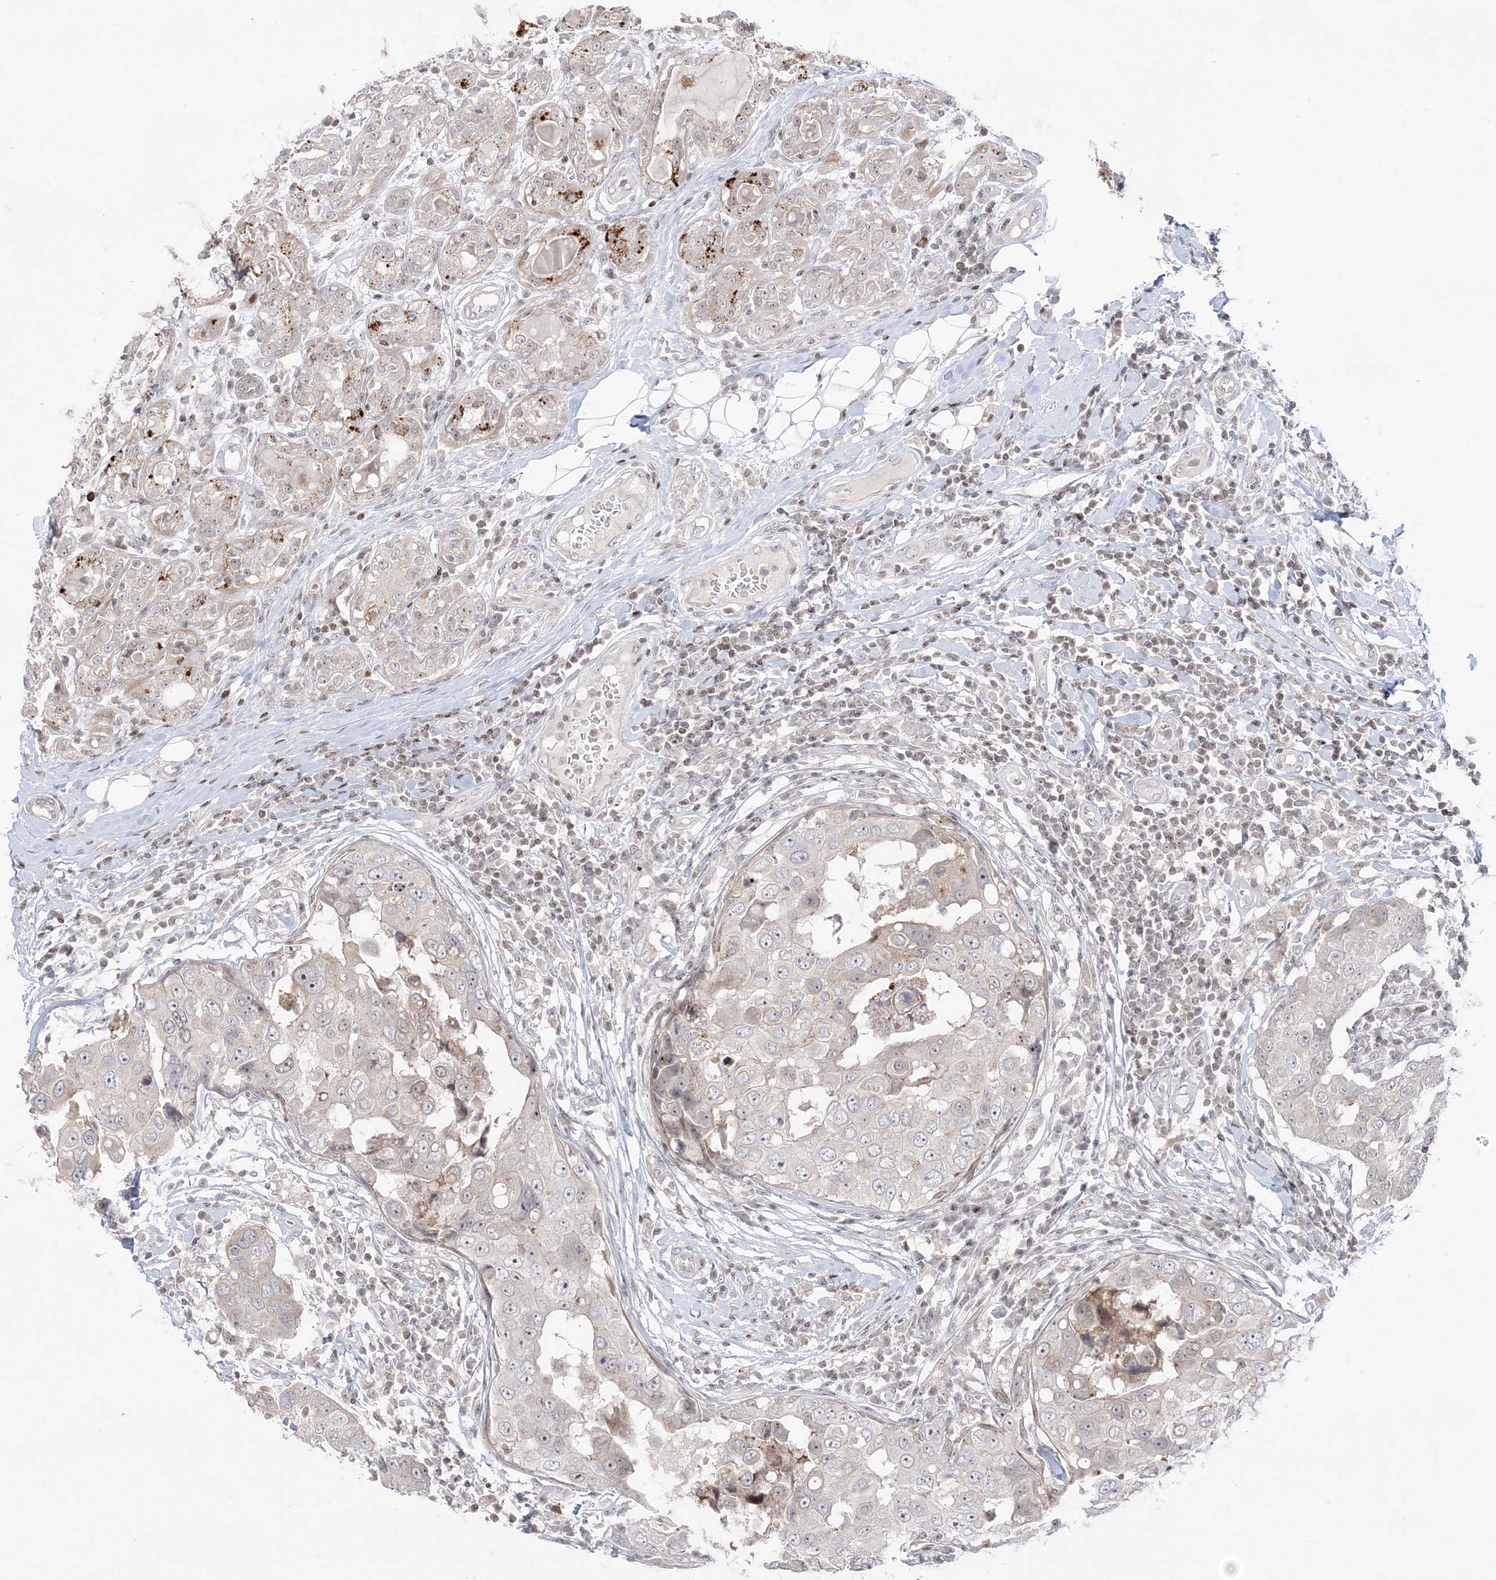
{"staining": {"intensity": "strong", "quantity": "<25%", "location": "cytoplasmic/membranous"}, "tissue": "breast cancer", "cell_type": "Tumor cells", "image_type": "cancer", "snomed": [{"axis": "morphology", "description": "Duct carcinoma"}, {"axis": "topography", "description": "Breast"}], "caption": "The photomicrograph exhibits a brown stain indicating the presence of a protein in the cytoplasmic/membranous of tumor cells in breast intraductal carcinoma.", "gene": "SH3BP4", "patient": {"sex": "female", "age": 27}}